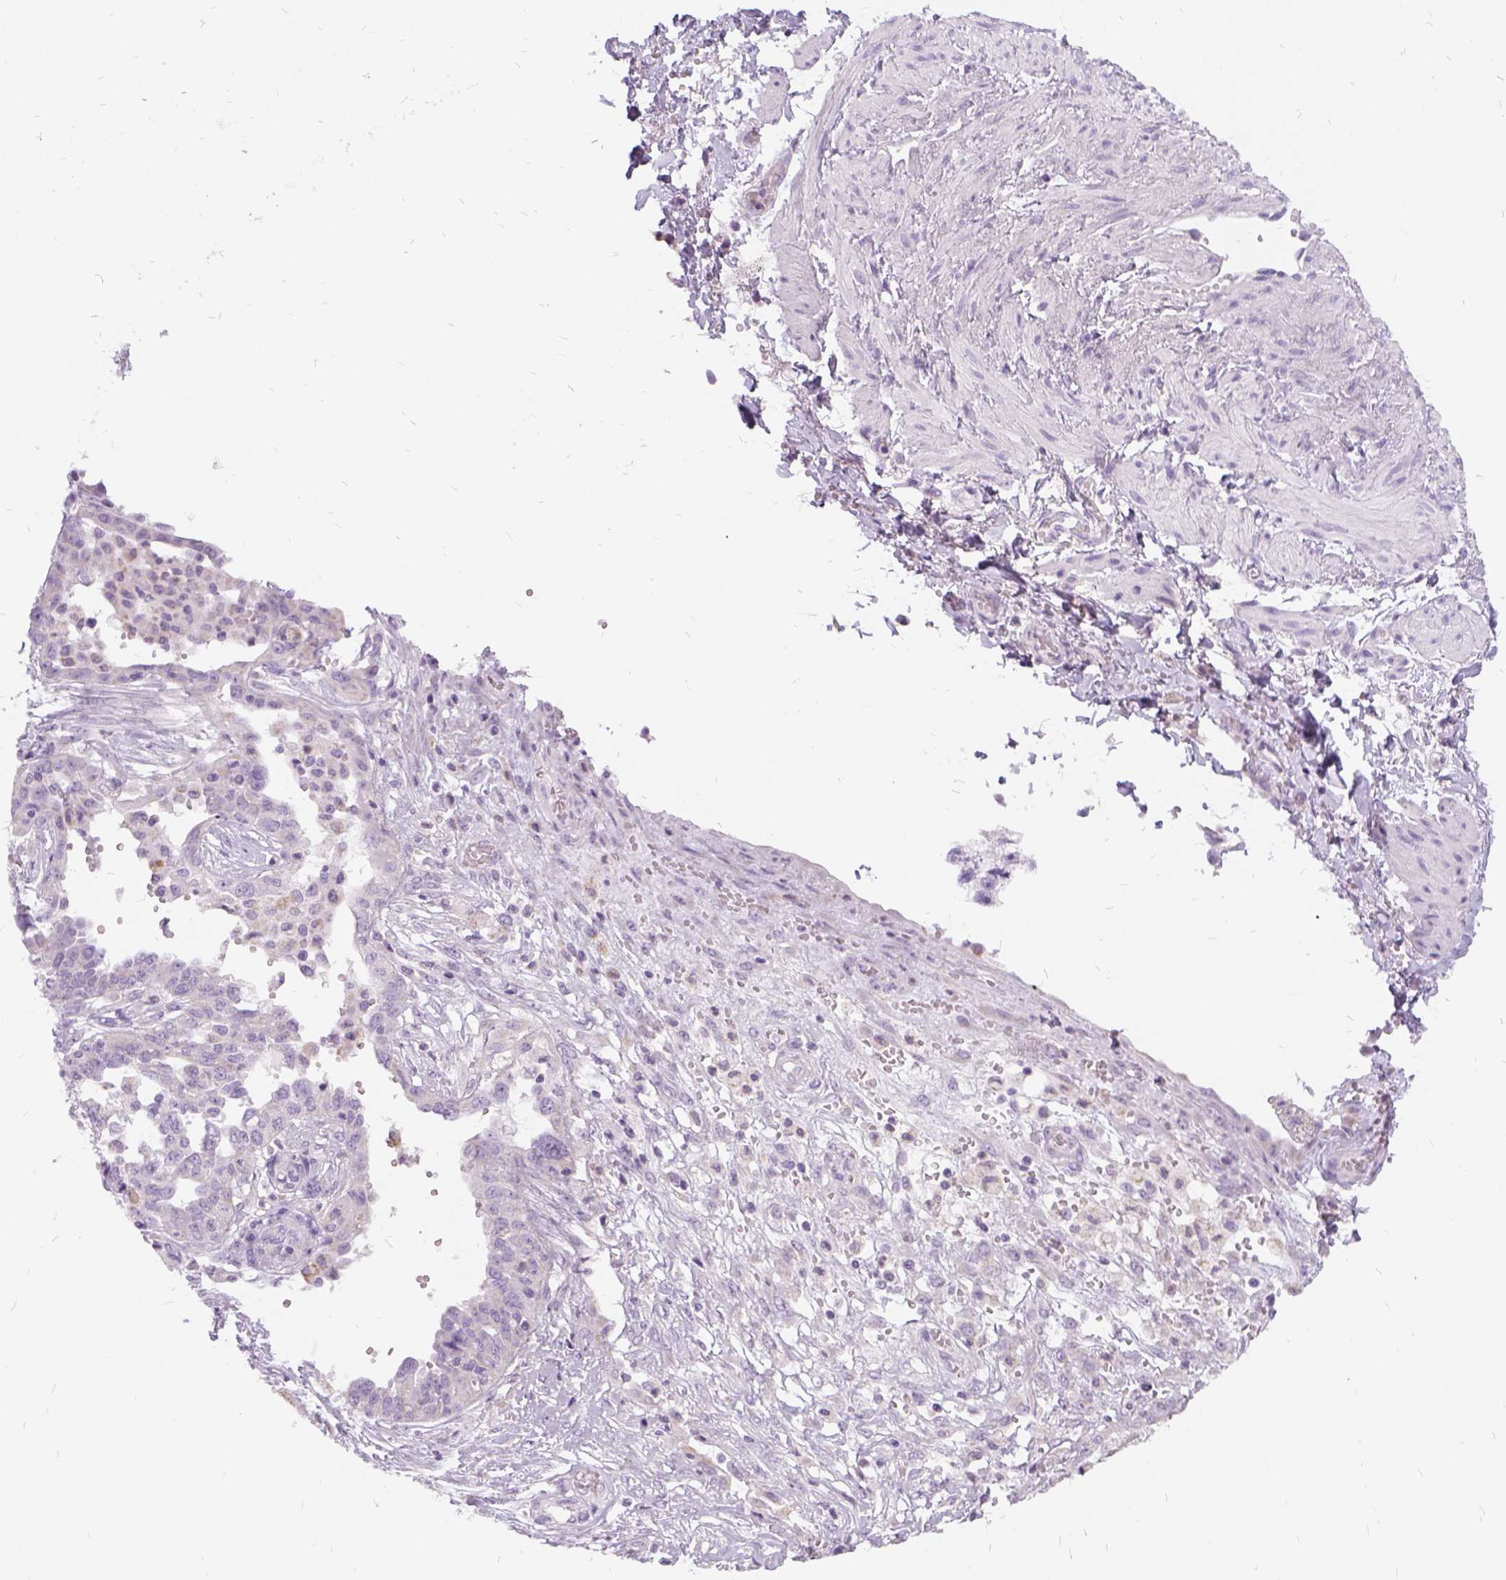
{"staining": {"intensity": "negative", "quantity": "none", "location": "none"}, "tissue": "ovarian cancer", "cell_type": "Tumor cells", "image_type": "cancer", "snomed": [{"axis": "morphology", "description": "Cystadenocarcinoma, serous, NOS"}, {"axis": "topography", "description": "Ovary"}], "caption": "This is a micrograph of IHC staining of ovarian cancer (serous cystadenocarcinoma), which shows no positivity in tumor cells.", "gene": "FDX1", "patient": {"sex": "female", "age": 67}}